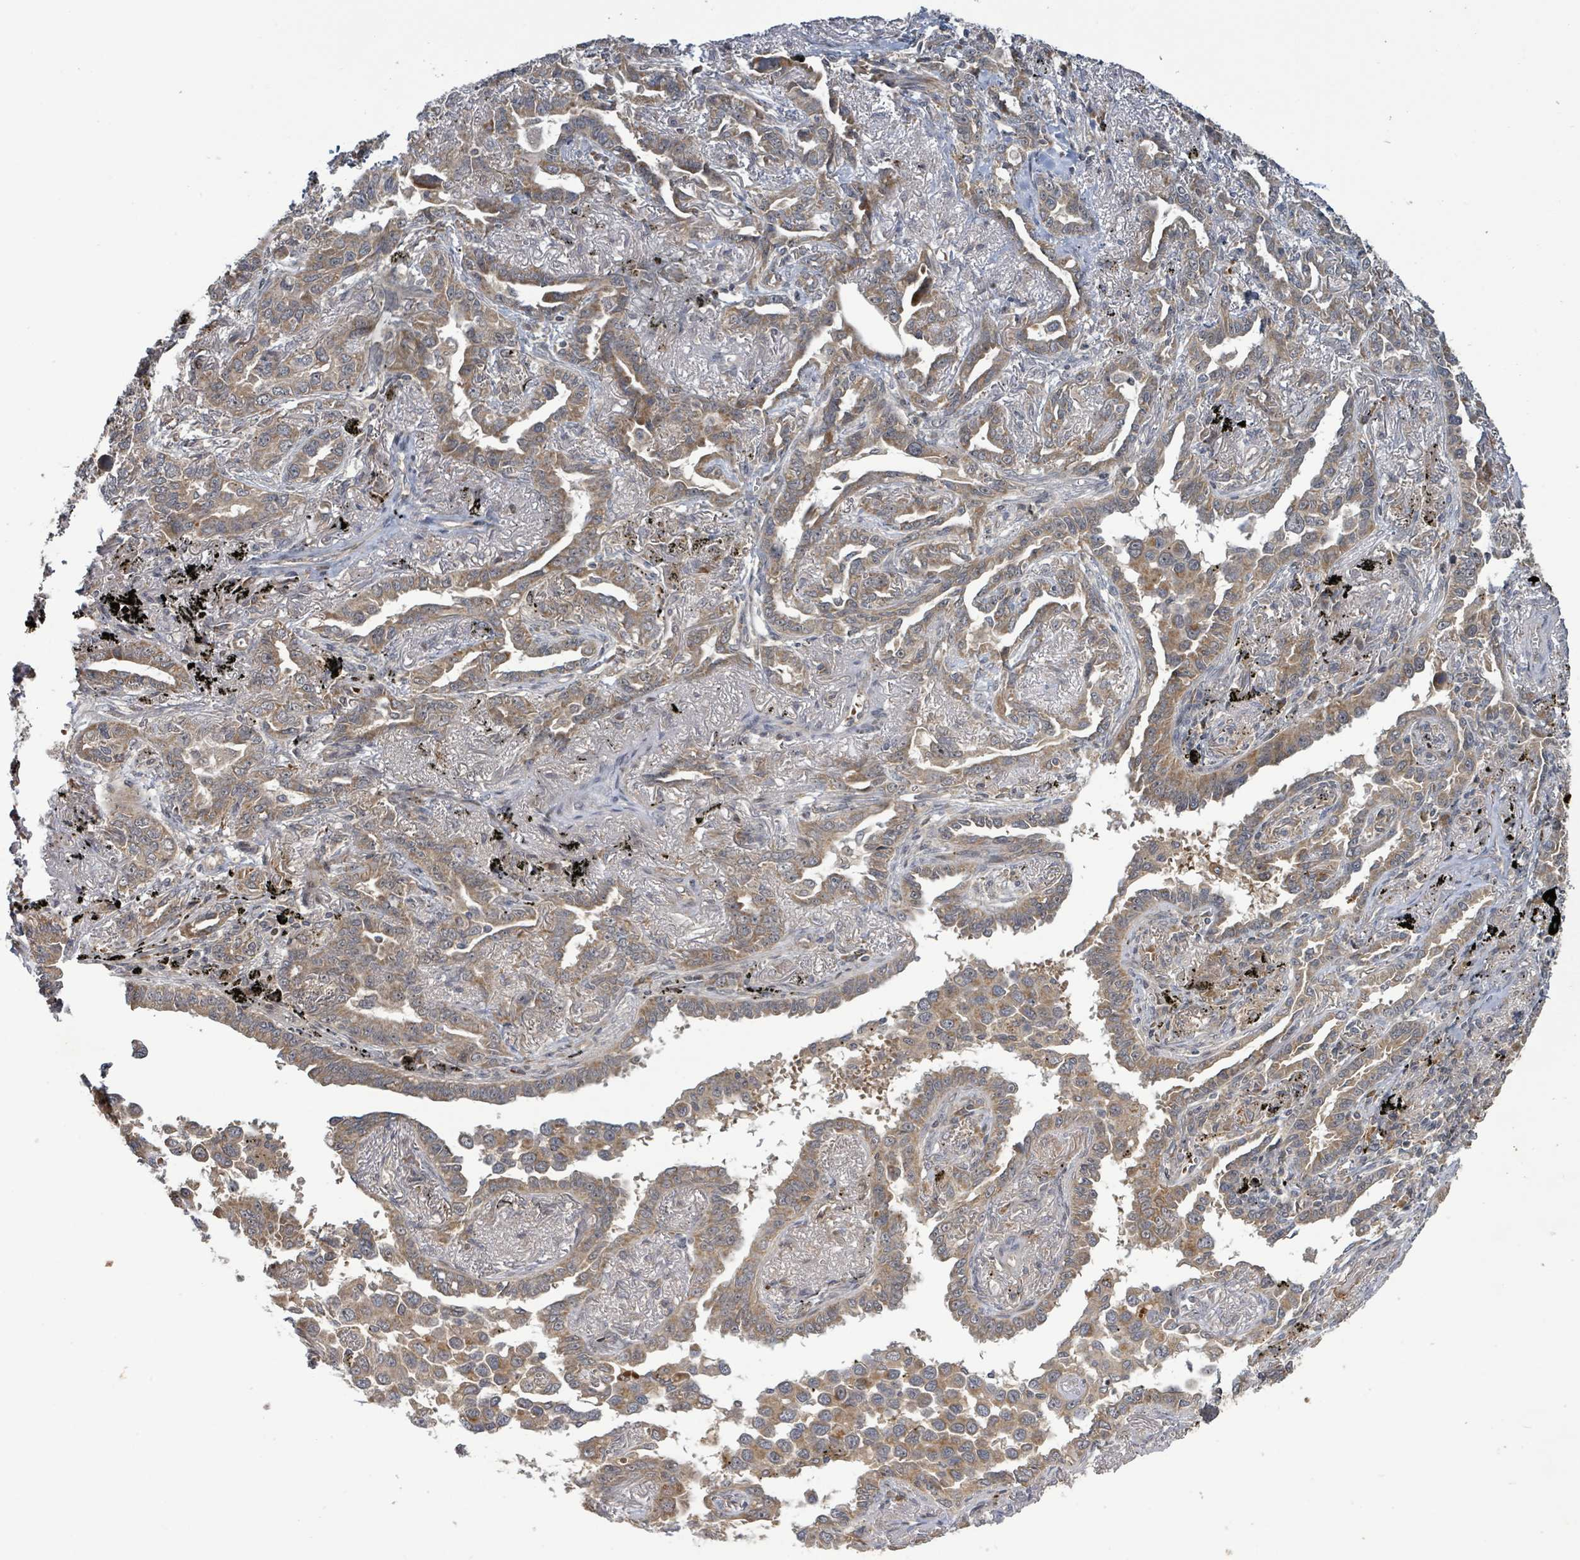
{"staining": {"intensity": "moderate", "quantity": ">75%", "location": "cytoplasmic/membranous"}, "tissue": "lung cancer", "cell_type": "Tumor cells", "image_type": "cancer", "snomed": [{"axis": "morphology", "description": "Adenocarcinoma, NOS"}, {"axis": "topography", "description": "Lung"}], "caption": "Tumor cells exhibit medium levels of moderate cytoplasmic/membranous expression in about >75% of cells in human lung cancer.", "gene": "ITGA11", "patient": {"sex": "male", "age": 67}}